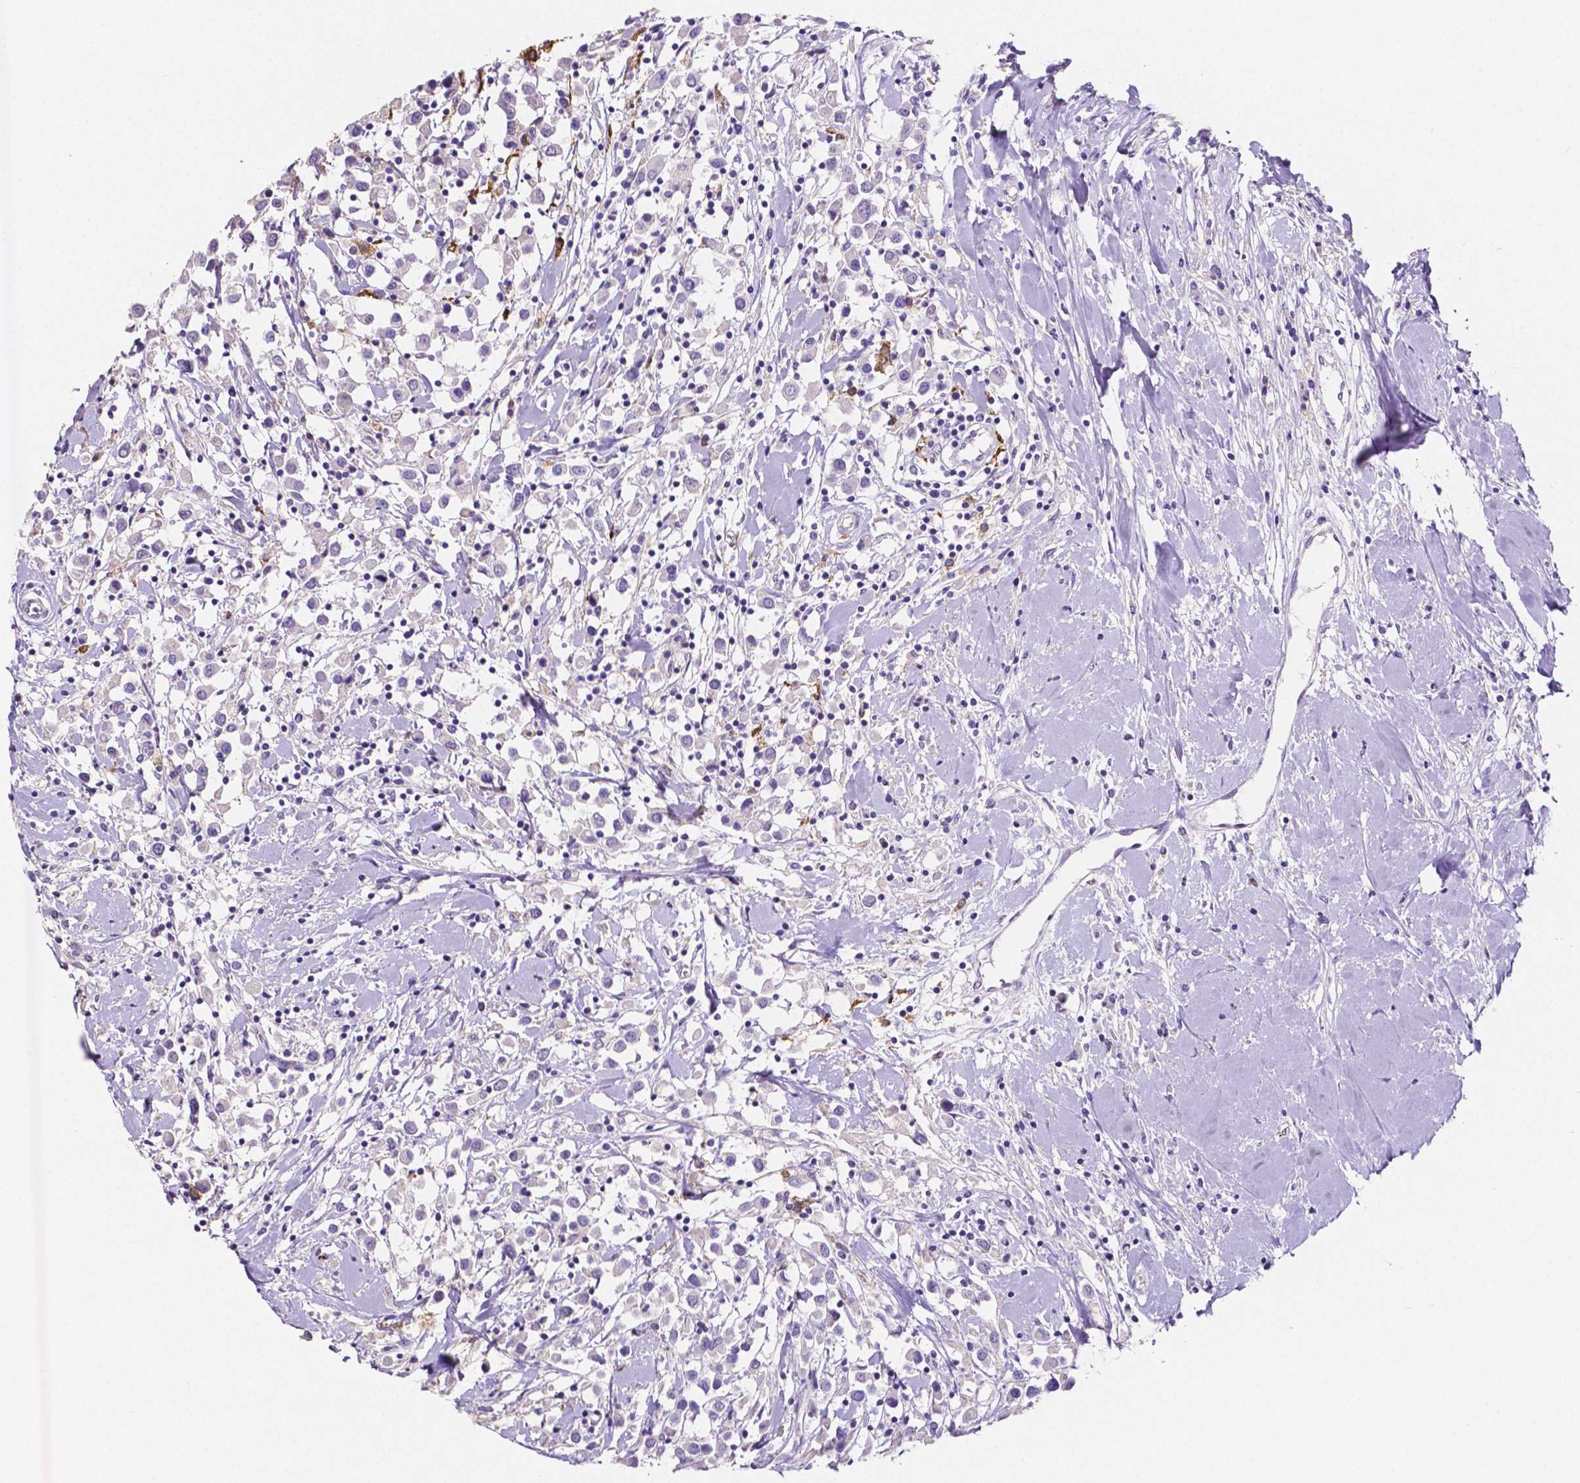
{"staining": {"intensity": "negative", "quantity": "none", "location": "none"}, "tissue": "breast cancer", "cell_type": "Tumor cells", "image_type": "cancer", "snomed": [{"axis": "morphology", "description": "Duct carcinoma"}, {"axis": "topography", "description": "Breast"}], "caption": "This is a histopathology image of immunohistochemistry staining of breast cancer, which shows no expression in tumor cells.", "gene": "MMP9", "patient": {"sex": "female", "age": 61}}